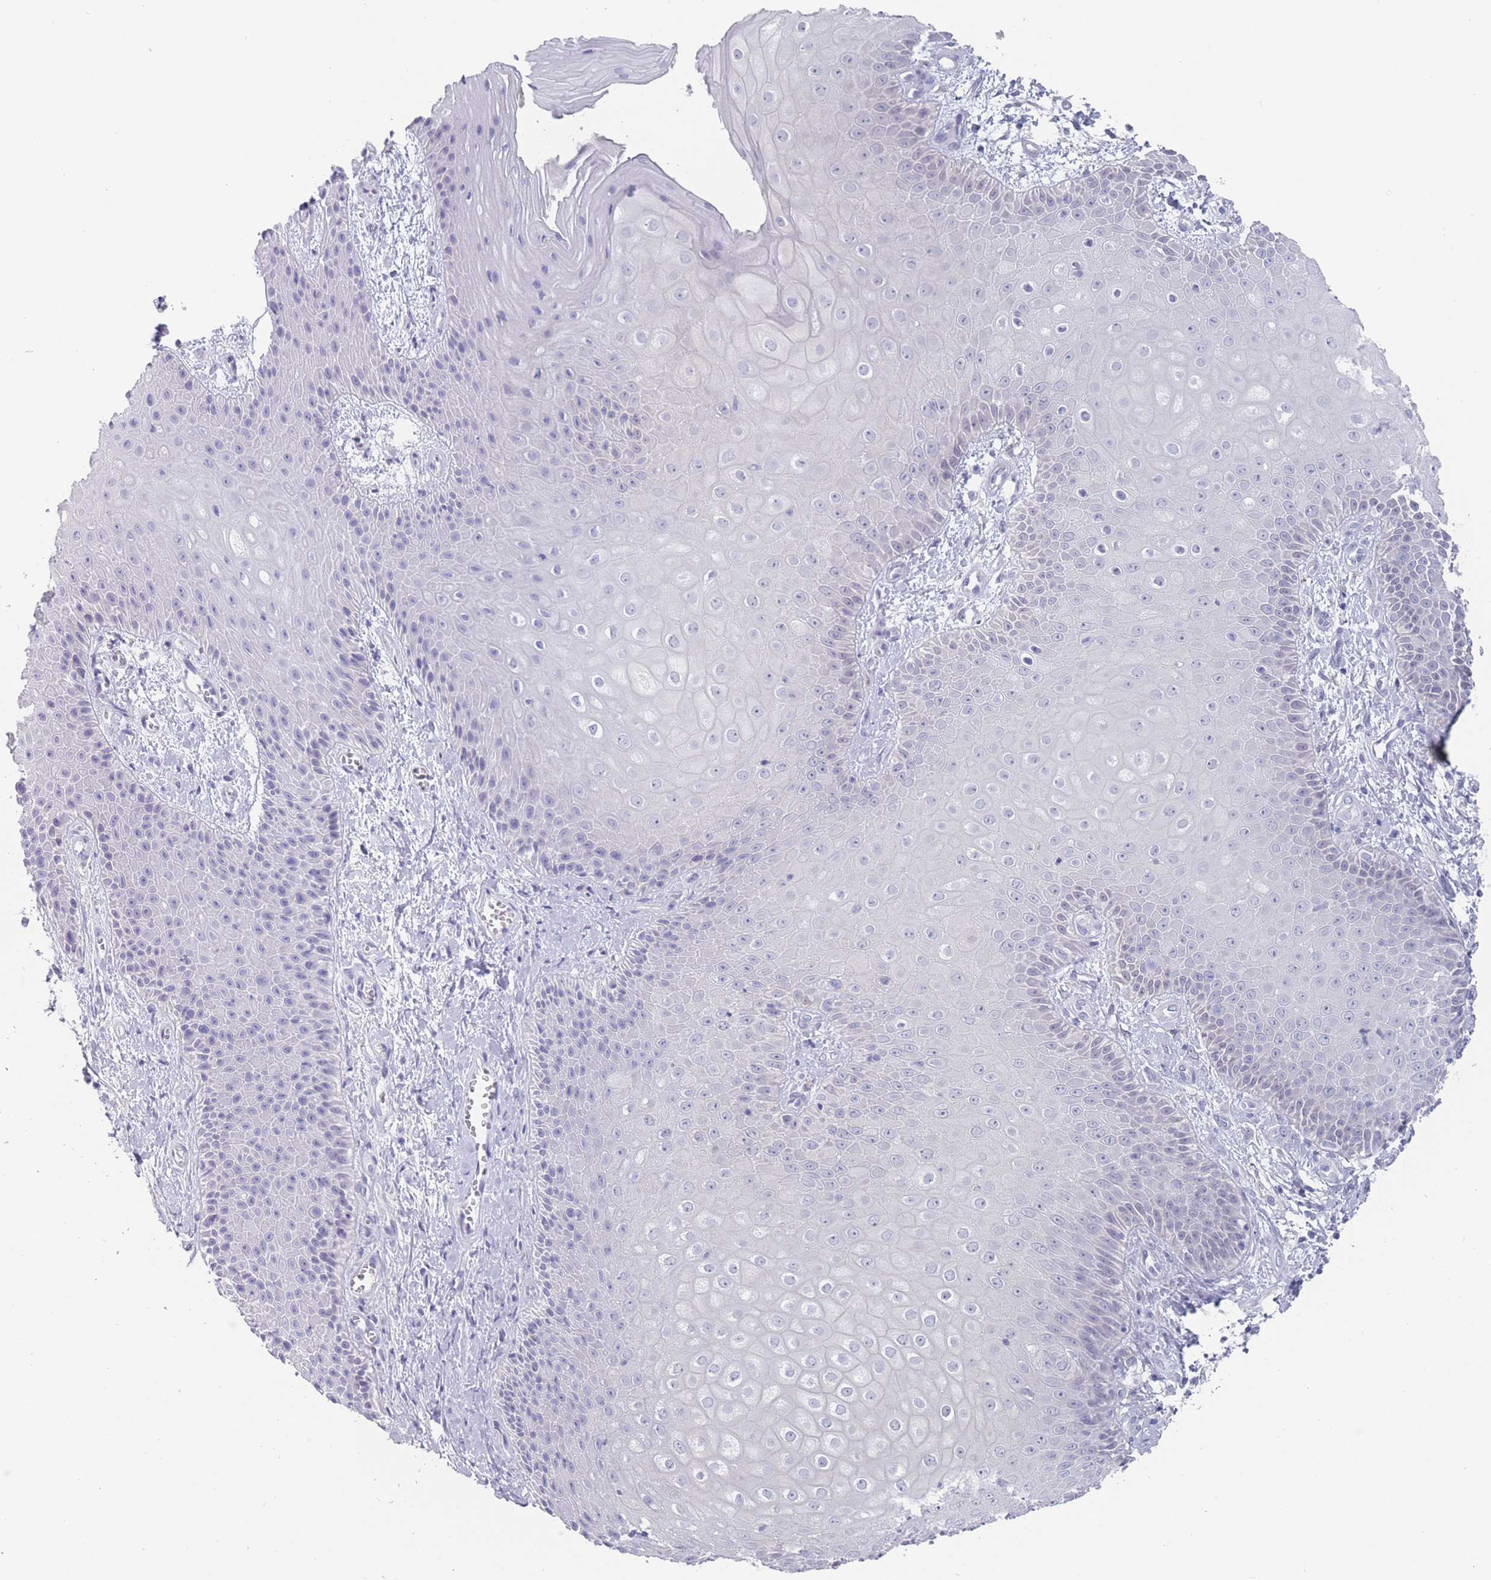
{"staining": {"intensity": "negative", "quantity": "none", "location": "none"}, "tissue": "skin", "cell_type": "Epidermal cells", "image_type": "normal", "snomed": [{"axis": "morphology", "description": "Normal tissue, NOS"}, {"axis": "topography", "description": "Anal"}], "caption": "IHC photomicrograph of unremarkable human skin stained for a protein (brown), which exhibits no expression in epidermal cells. (DAB IHC with hematoxylin counter stain).", "gene": "CYP51A1", "patient": {"sex": "male", "age": 80}}